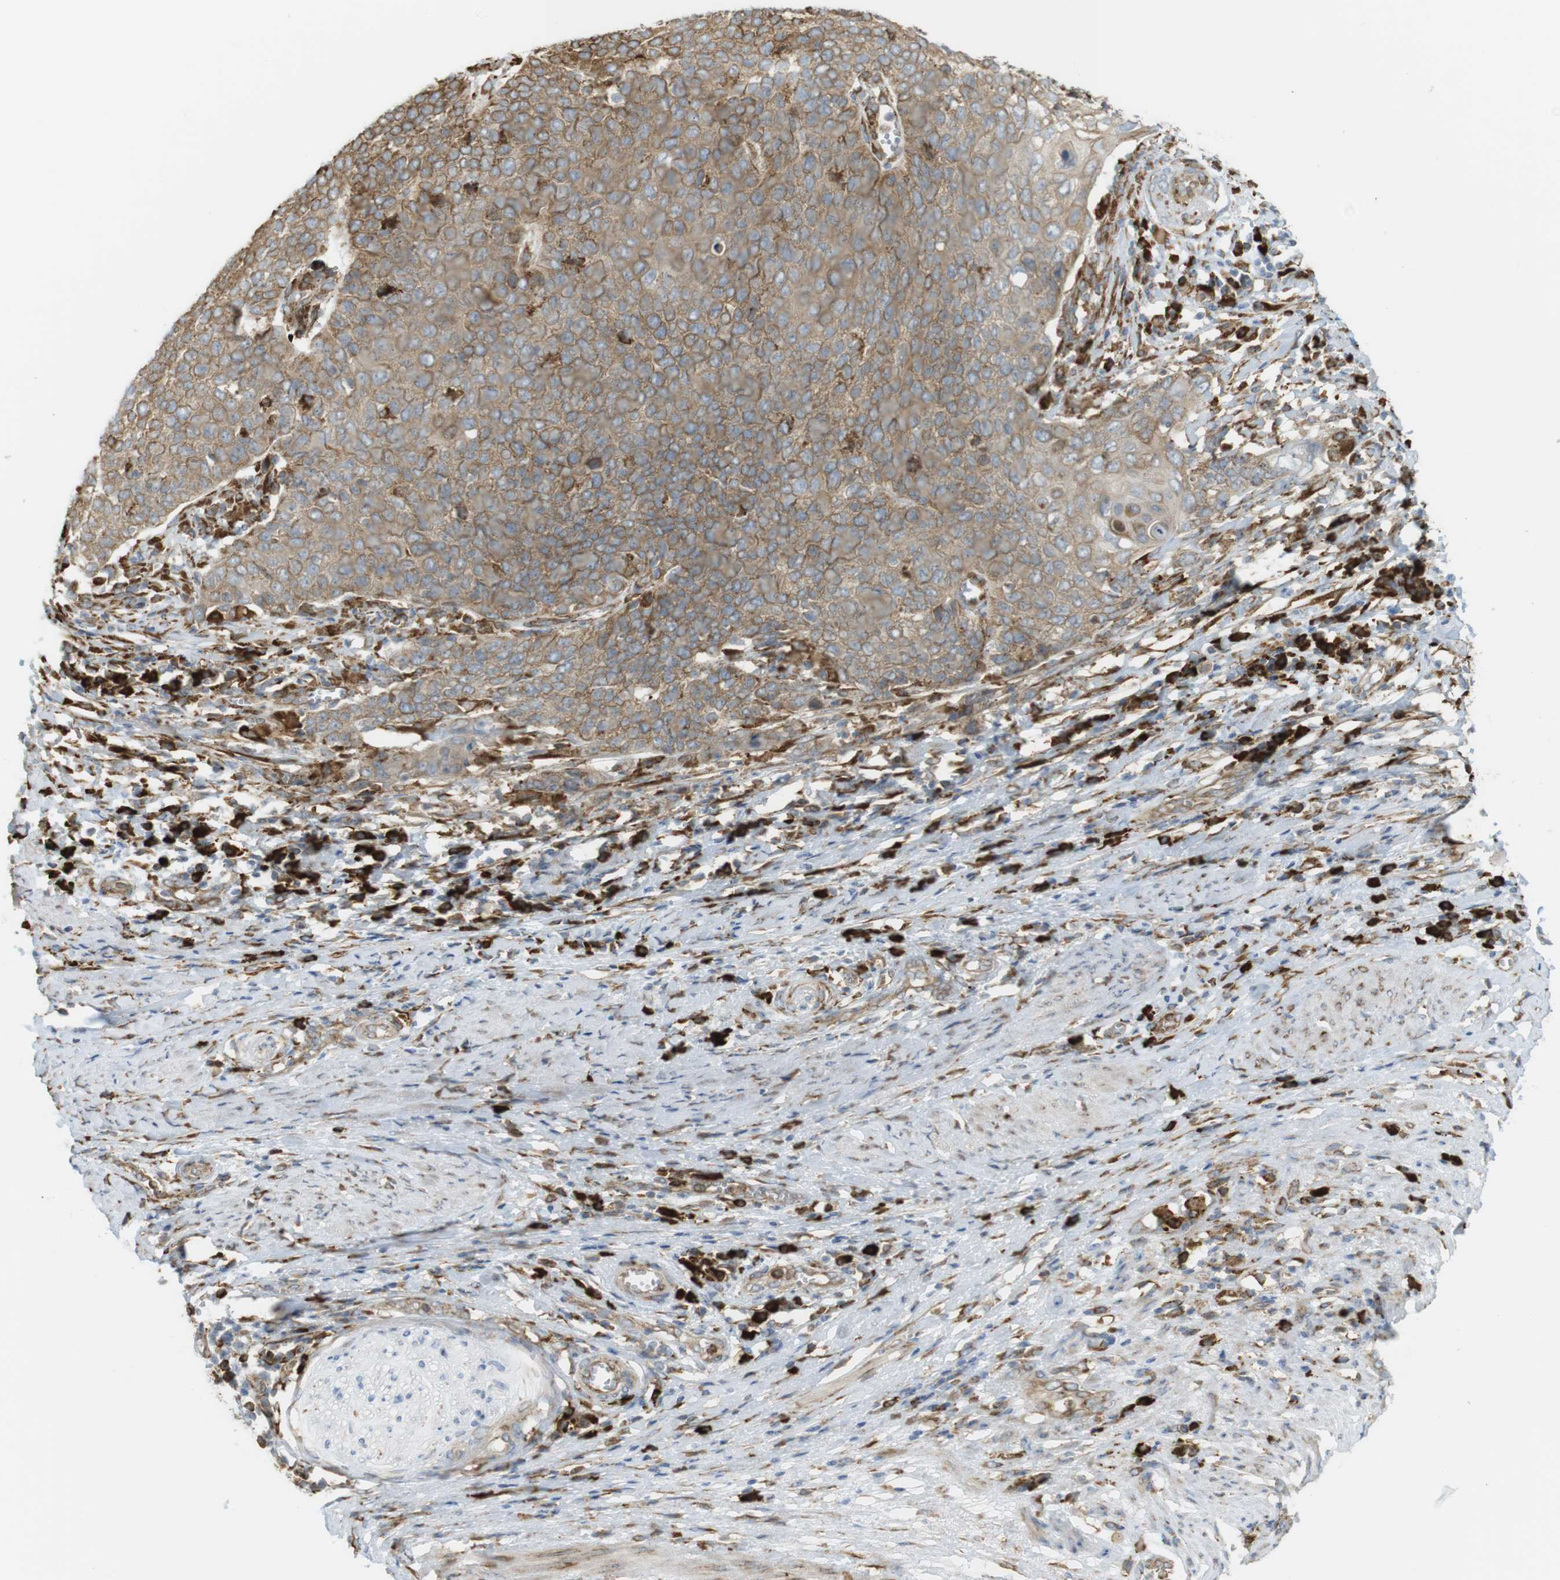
{"staining": {"intensity": "weak", "quantity": ">75%", "location": "cytoplasmic/membranous"}, "tissue": "cervical cancer", "cell_type": "Tumor cells", "image_type": "cancer", "snomed": [{"axis": "morphology", "description": "Squamous cell carcinoma, NOS"}, {"axis": "topography", "description": "Cervix"}], "caption": "The image exhibits immunohistochemical staining of cervical cancer. There is weak cytoplasmic/membranous expression is seen in approximately >75% of tumor cells.", "gene": "MBOAT2", "patient": {"sex": "female", "age": 39}}